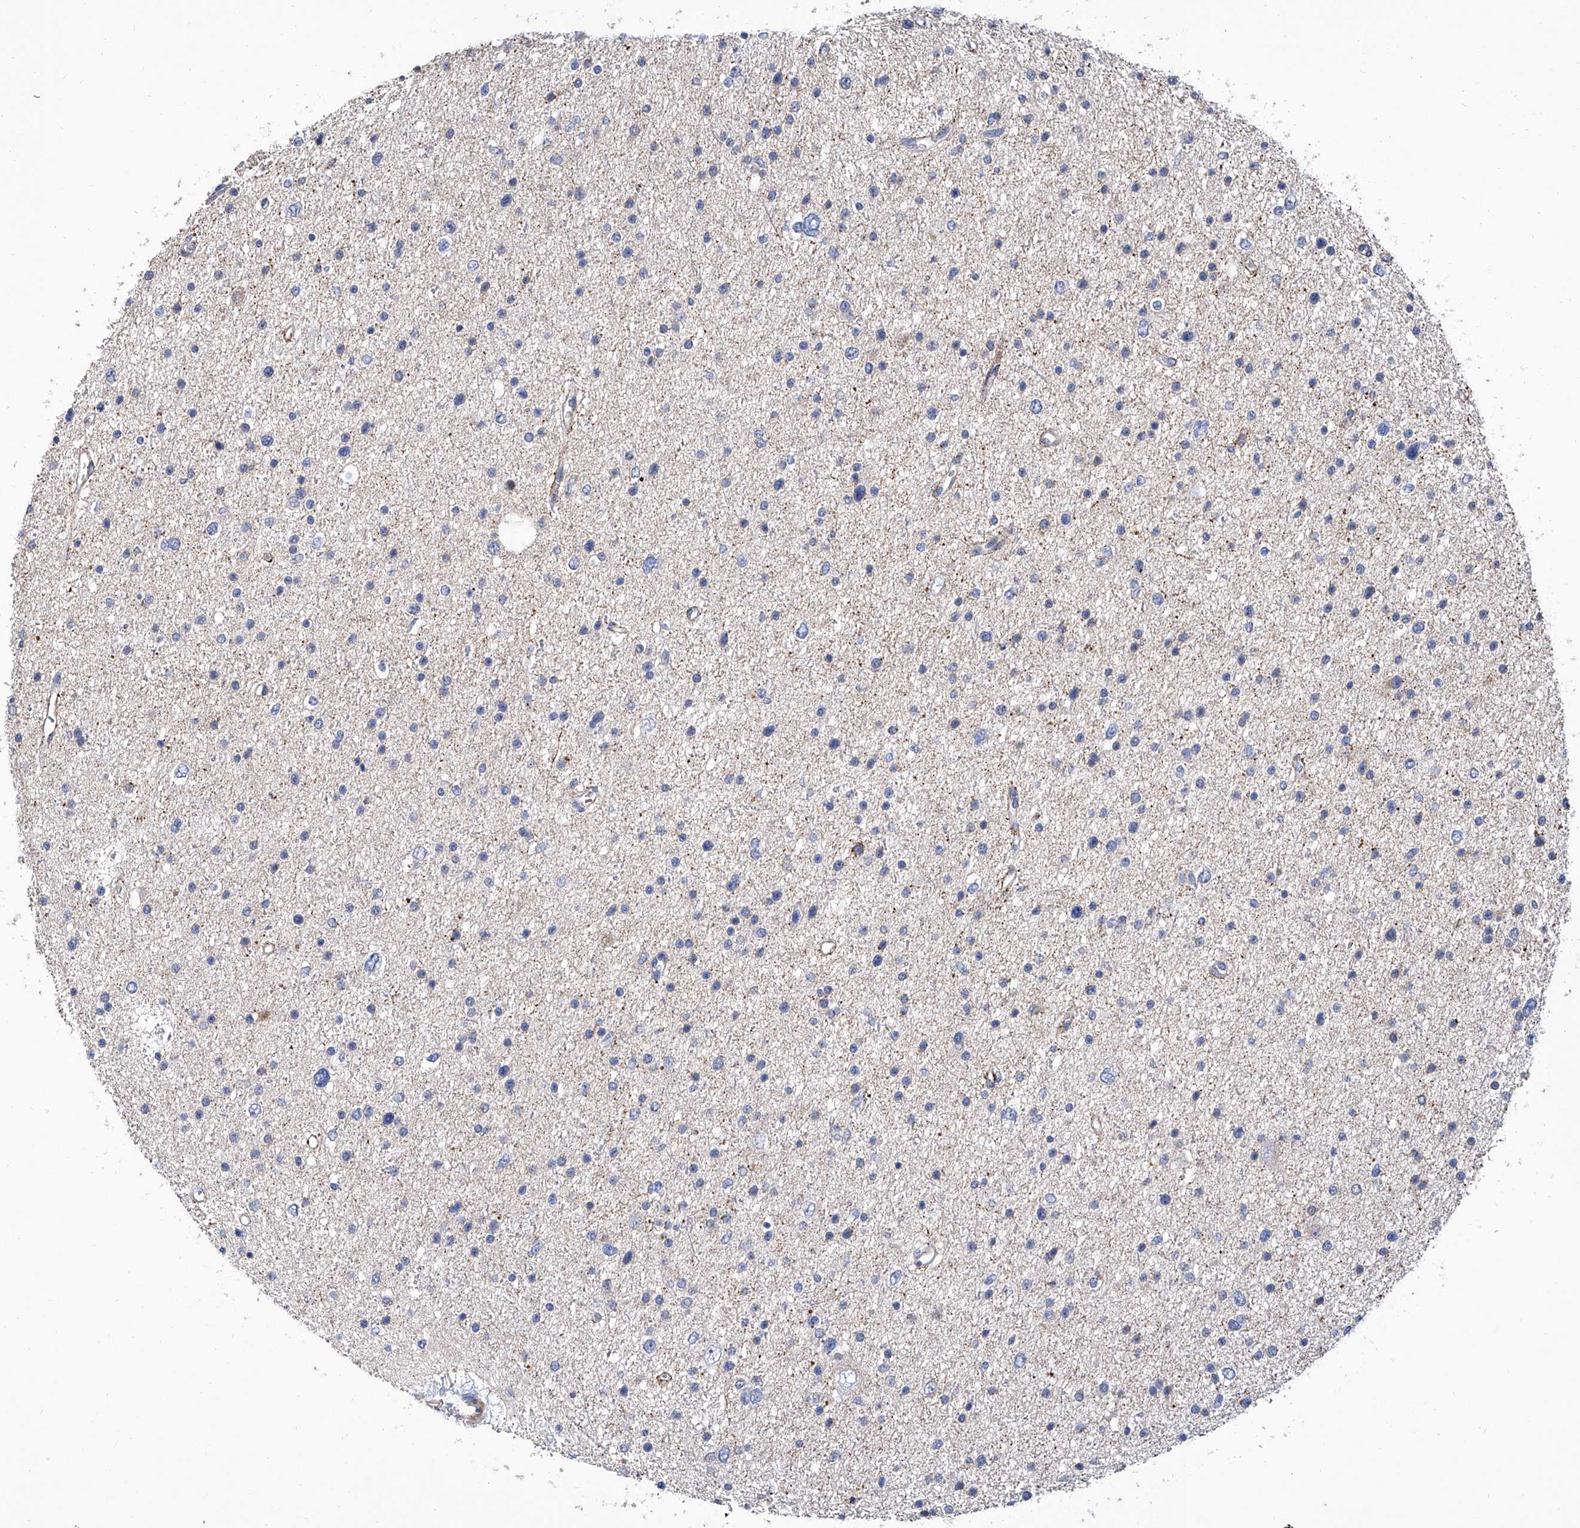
{"staining": {"intensity": "negative", "quantity": "none", "location": "none"}, "tissue": "glioma", "cell_type": "Tumor cells", "image_type": "cancer", "snomed": [{"axis": "morphology", "description": "Glioma, malignant, Low grade"}, {"axis": "topography", "description": "Brain"}], "caption": "High power microscopy micrograph of an immunohistochemistry photomicrograph of malignant glioma (low-grade), revealing no significant staining in tumor cells.", "gene": "GPT", "patient": {"sex": "female", "age": 37}}